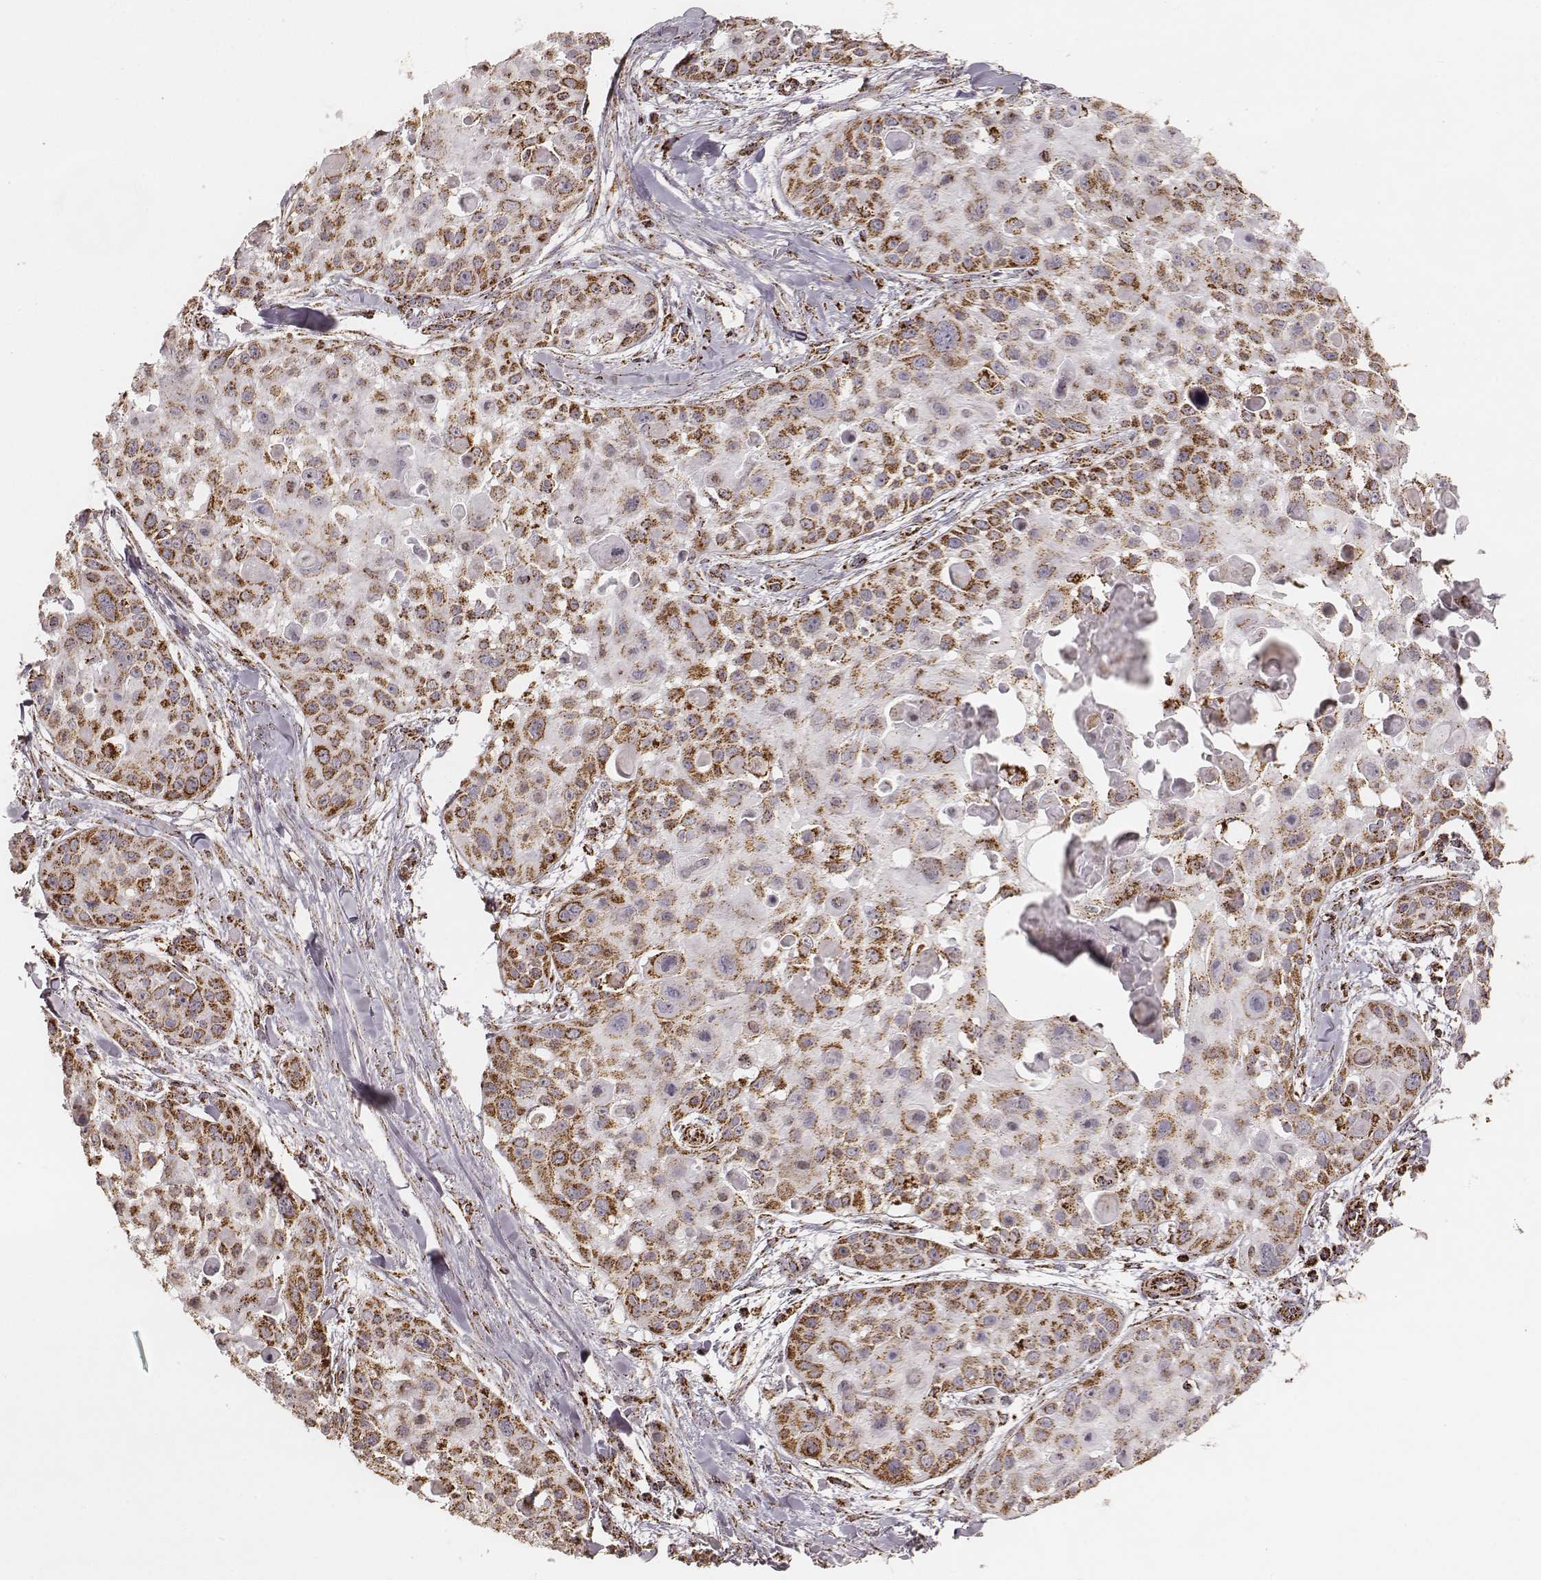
{"staining": {"intensity": "strong", "quantity": ">75%", "location": "cytoplasmic/membranous"}, "tissue": "skin cancer", "cell_type": "Tumor cells", "image_type": "cancer", "snomed": [{"axis": "morphology", "description": "Squamous cell carcinoma, NOS"}, {"axis": "topography", "description": "Skin"}, {"axis": "topography", "description": "Anal"}], "caption": "Immunohistochemistry image of skin cancer stained for a protein (brown), which reveals high levels of strong cytoplasmic/membranous positivity in about >75% of tumor cells.", "gene": "CS", "patient": {"sex": "female", "age": 75}}